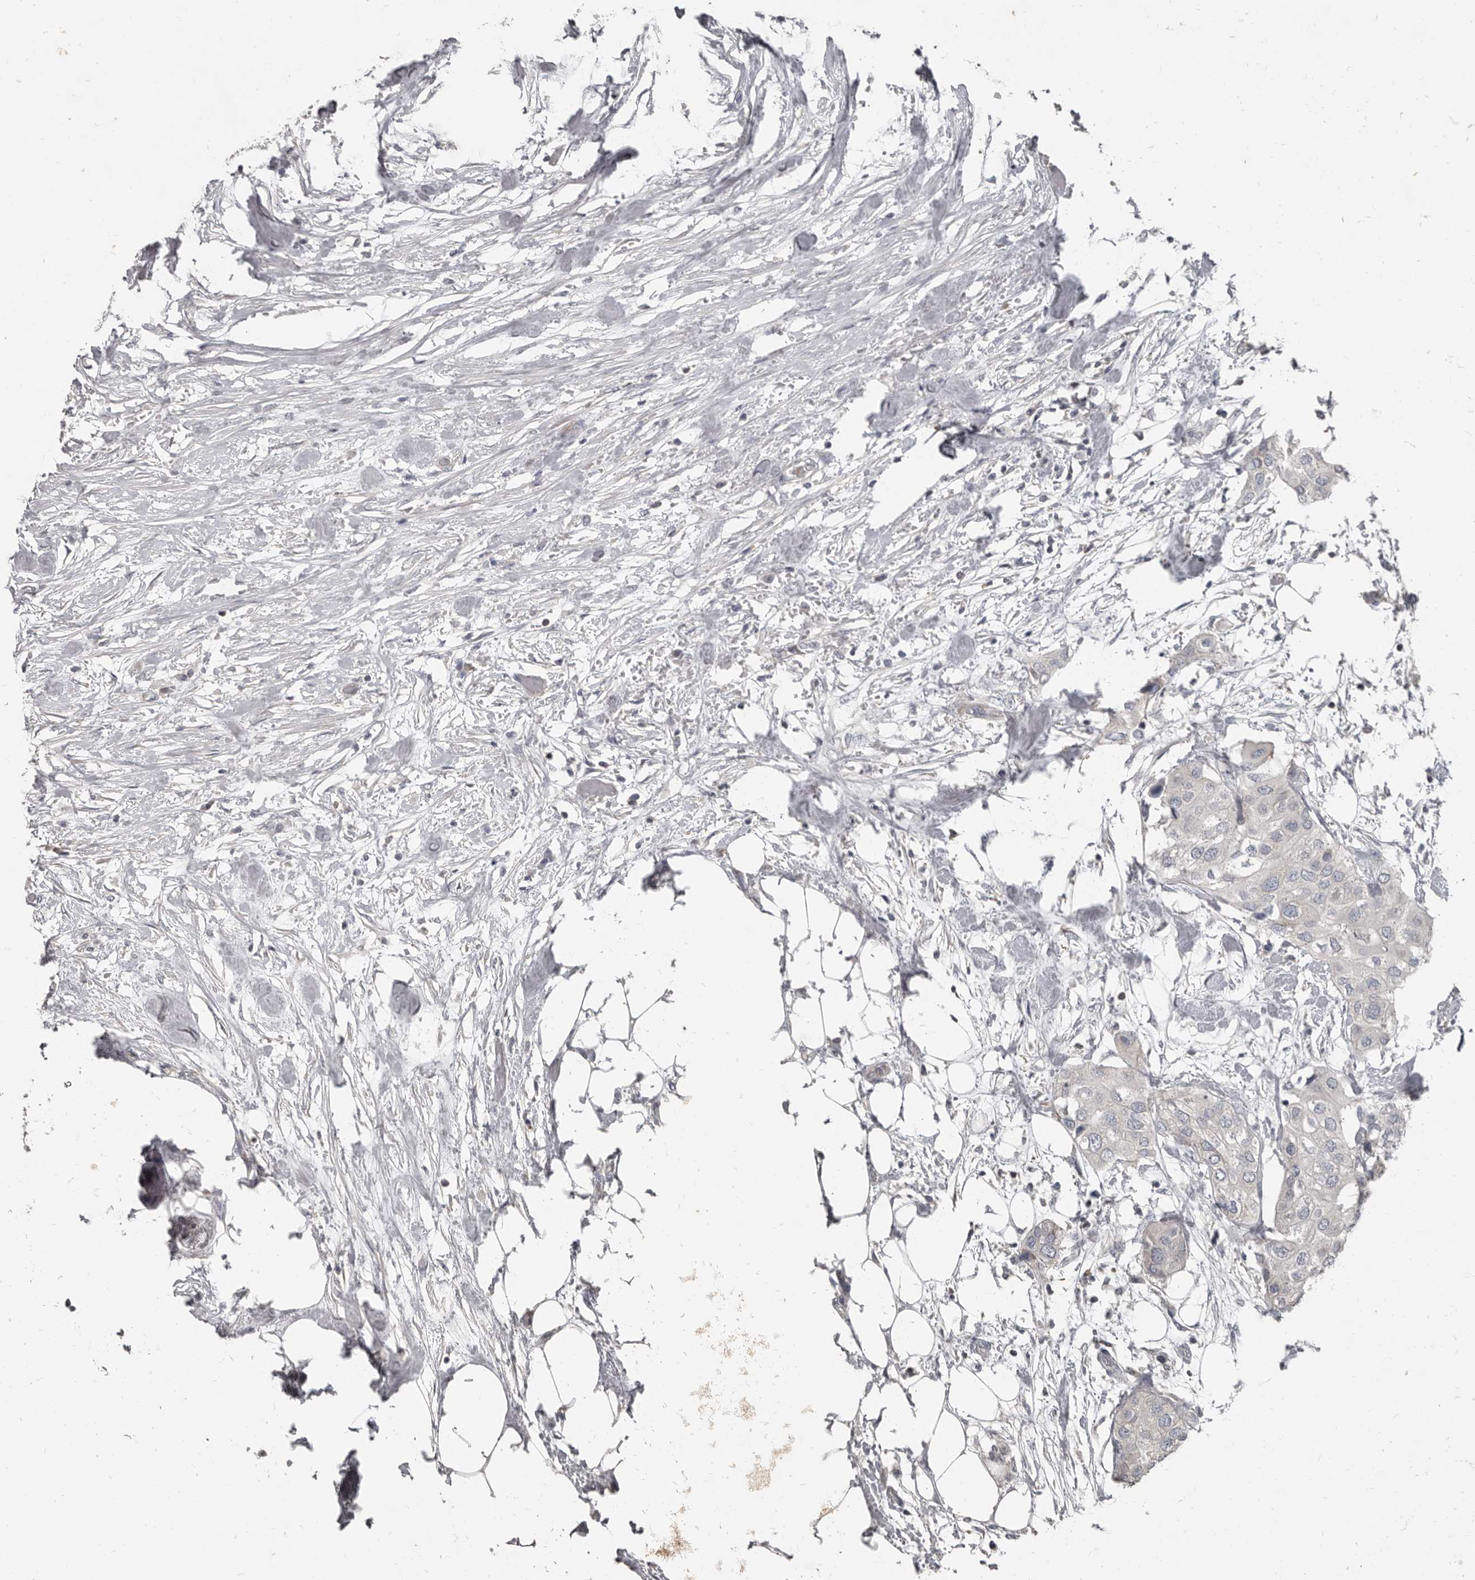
{"staining": {"intensity": "negative", "quantity": "none", "location": "none"}, "tissue": "urothelial cancer", "cell_type": "Tumor cells", "image_type": "cancer", "snomed": [{"axis": "morphology", "description": "Urothelial carcinoma, High grade"}, {"axis": "topography", "description": "Urinary bladder"}], "caption": "Urothelial carcinoma (high-grade) was stained to show a protein in brown. There is no significant positivity in tumor cells.", "gene": "CA6", "patient": {"sex": "male", "age": 64}}